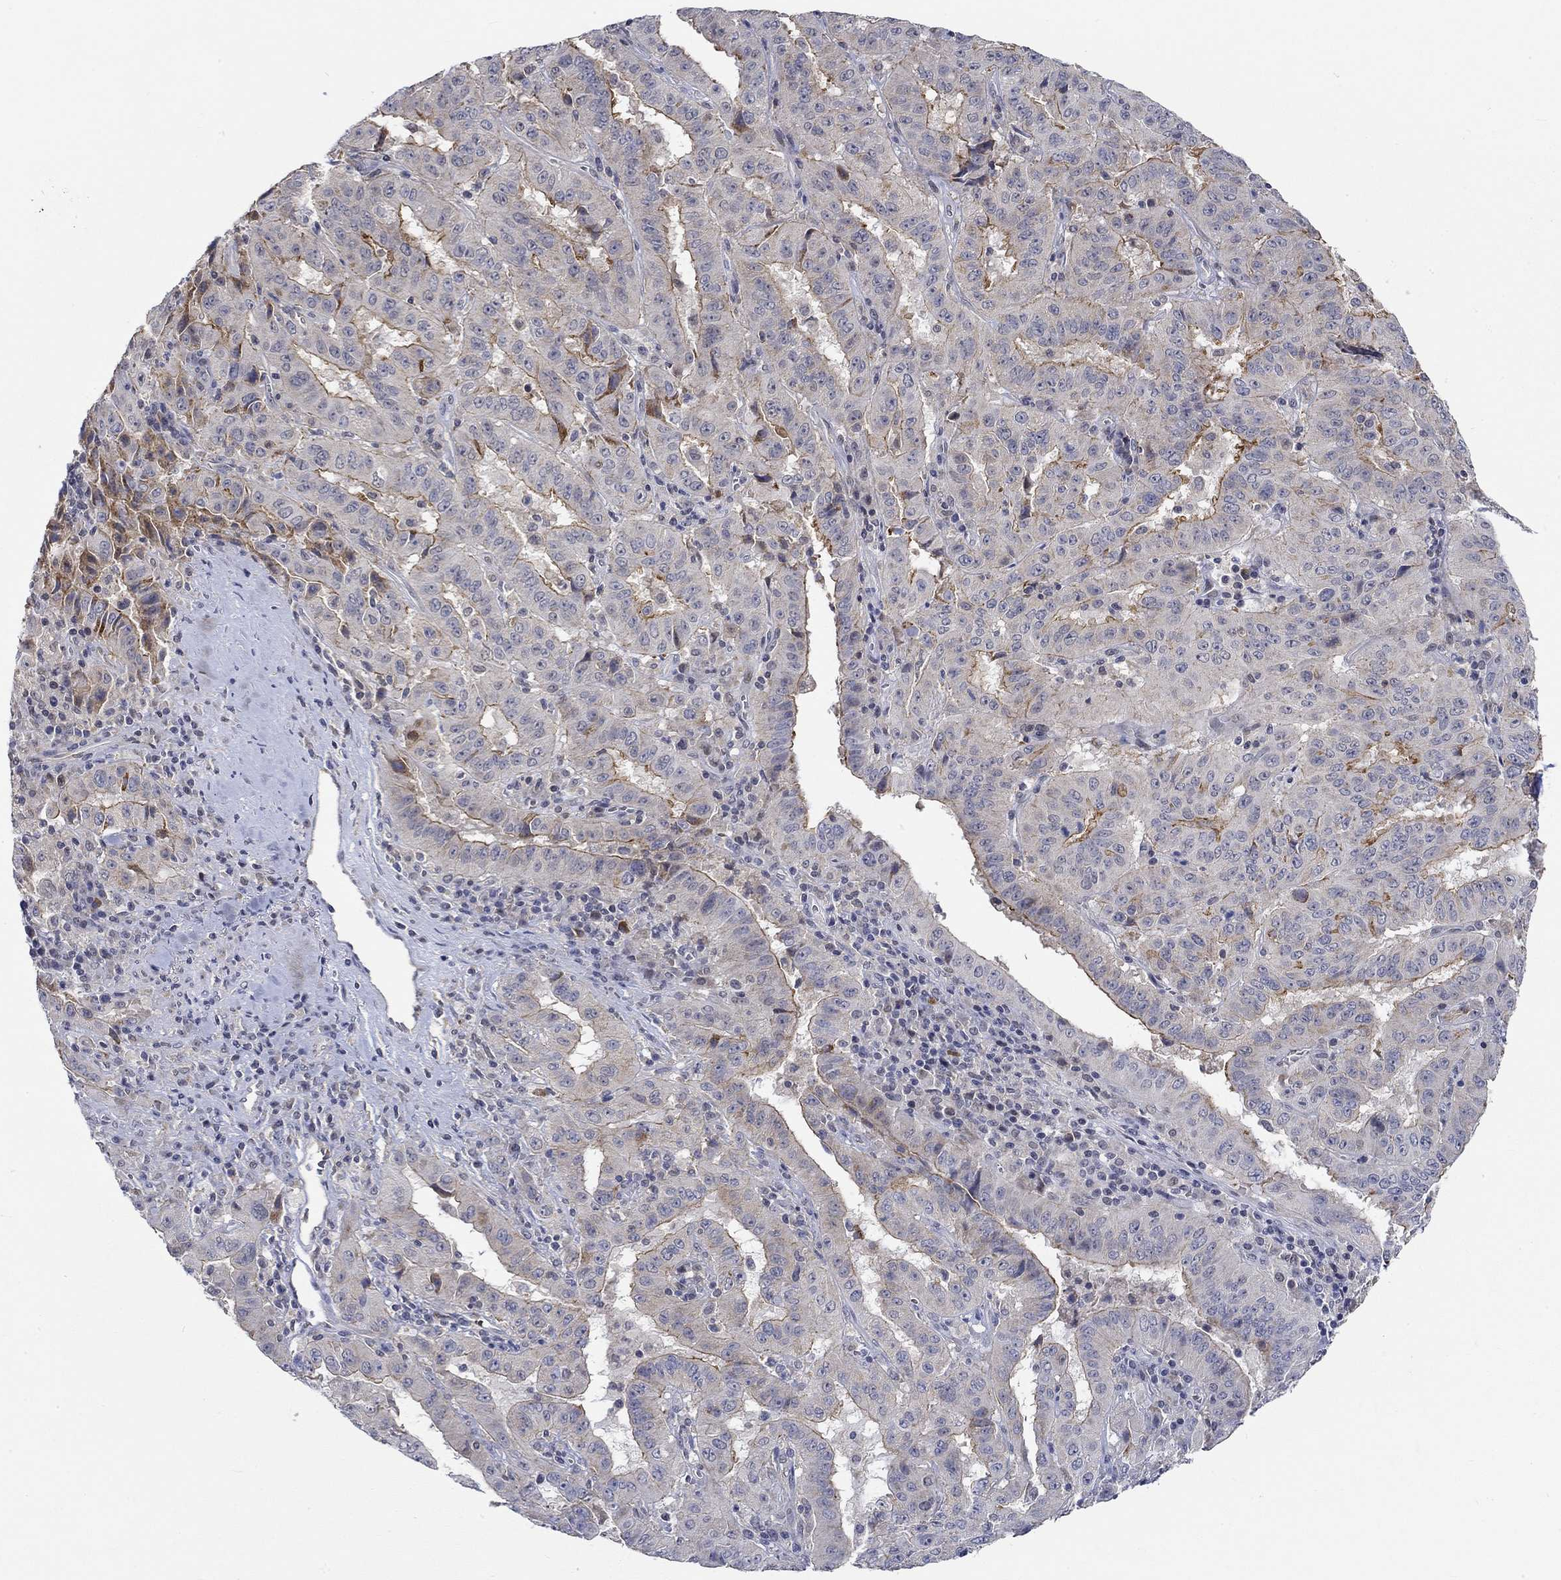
{"staining": {"intensity": "strong", "quantity": "25%-75%", "location": "cytoplasmic/membranous"}, "tissue": "pancreatic cancer", "cell_type": "Tumor cells", "image_type": "cancer", "snomed": [{"axis": "morphology", "description": "Adenocarcinoma, NOS"}, {"axis": "topography", "description": "Pancreas"}], "caption": "Immunohistochemistry photomicrograph of neoplastic tissue: adenocarcinoma (pancreatic) stained using immunohistochemistry (IHC) shows high levels of strong protein expression localized specifically in the cytoplasmic/membranous of tumor cells, appearing as a cytoplasmic/membranous brown color.", "gene": "WASF1", "patient": {"sex": "male", "age": 63}}